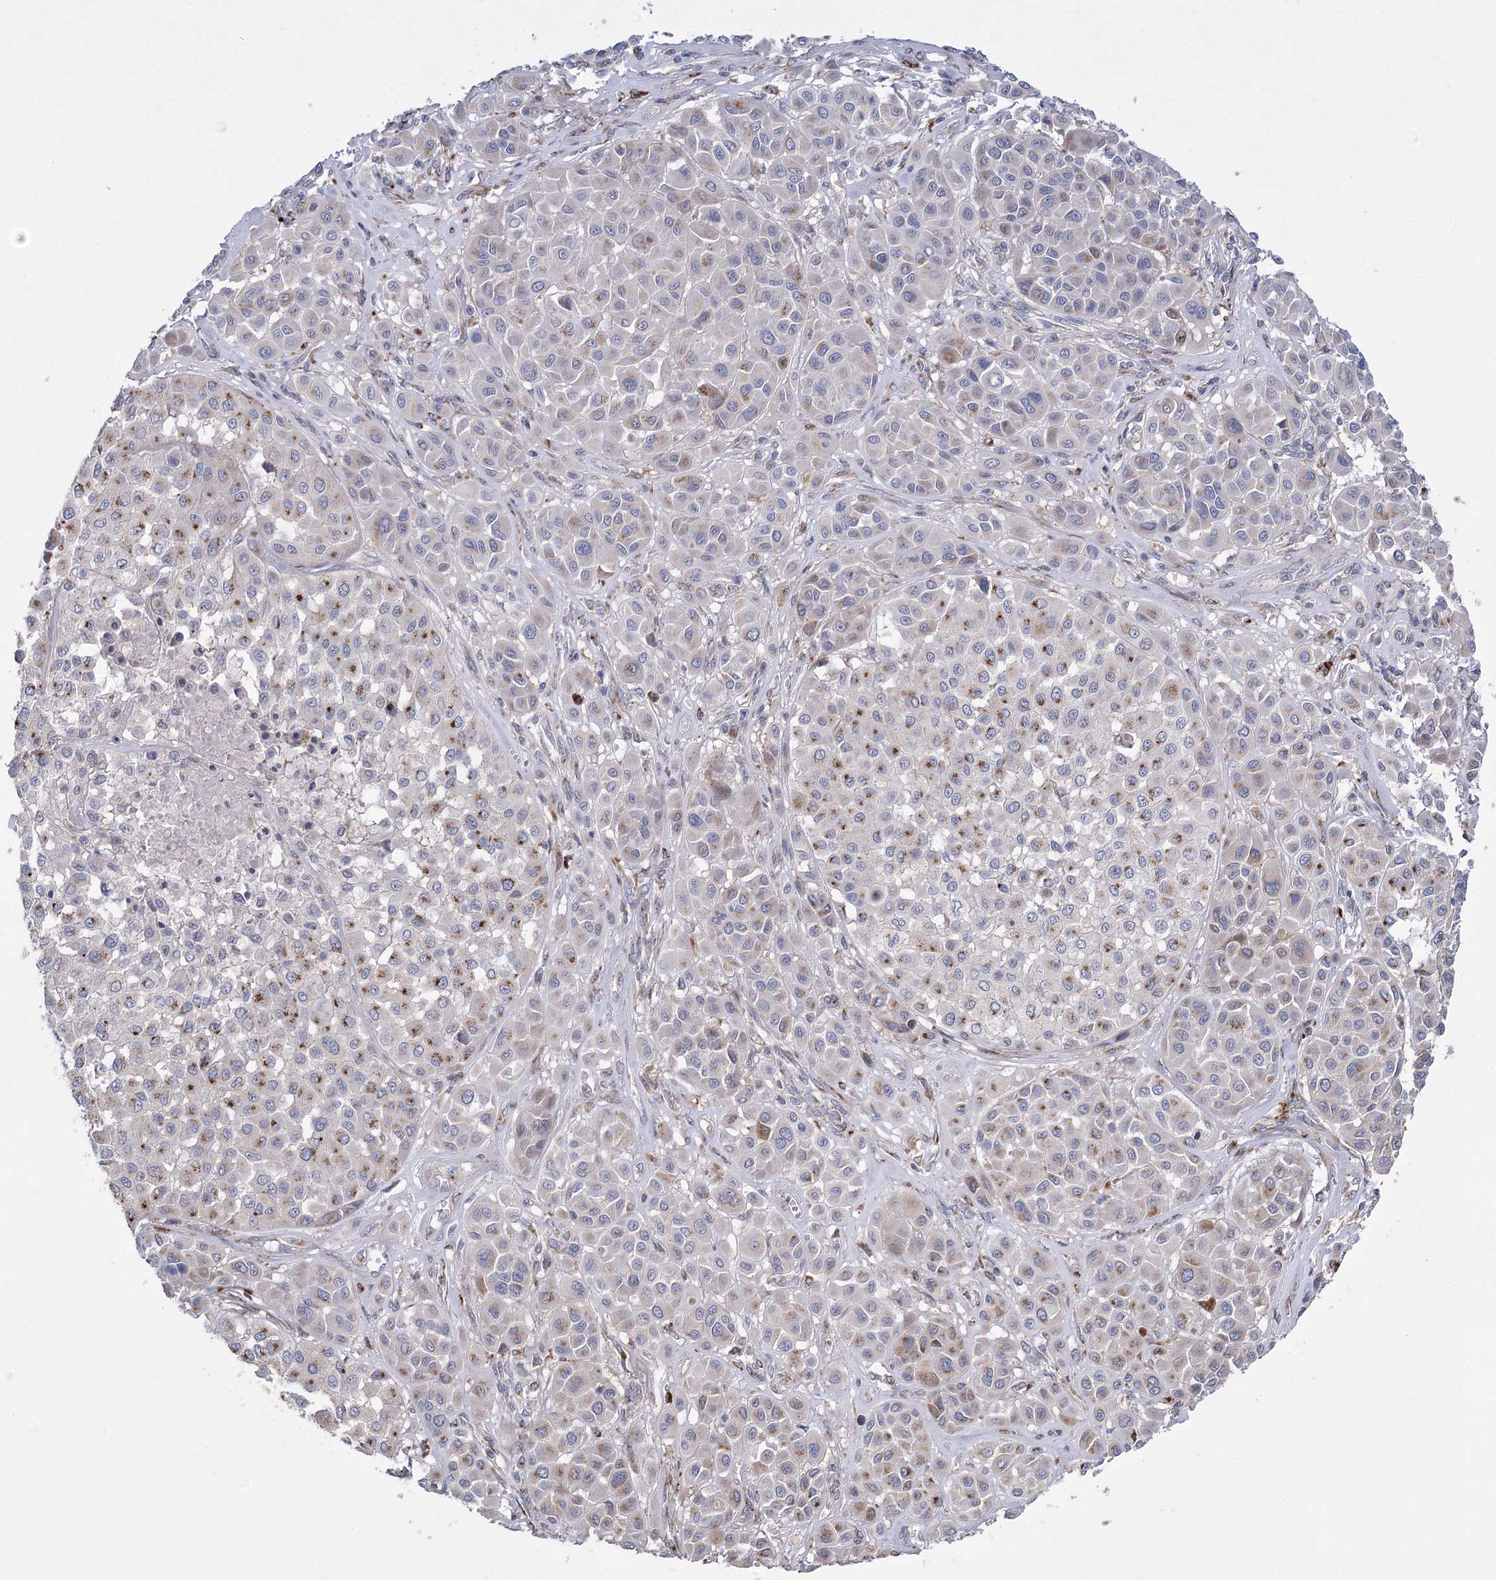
{"staining": {"intensity": "moderate", "quantity": "25%-75%", "location": "cytoplasmic/membranous"}, "tissue": "melanoma", "cell_type": "Tumor cells", "image_type": "cancer", "snomed": [{"axis": "morphology", "description": "Malignant melanoma, Metastatic site"}, {"axis": "topography", "description": "Soft tissue"}], "caption": "Immunohistochemistry (IHC) micrograph of neoplastic tissue: human malignant melanoma (metastatic site) stained using immunohistochemistry (IHC) reveals medium levels of moderate protein expression localized specifically in the cytoplasmic/membranous of tumor cells, appearing as a cytoplasmic/membranous brown color.", "gene": "NME7", "patient": {"sex": "male", "age": 41}}